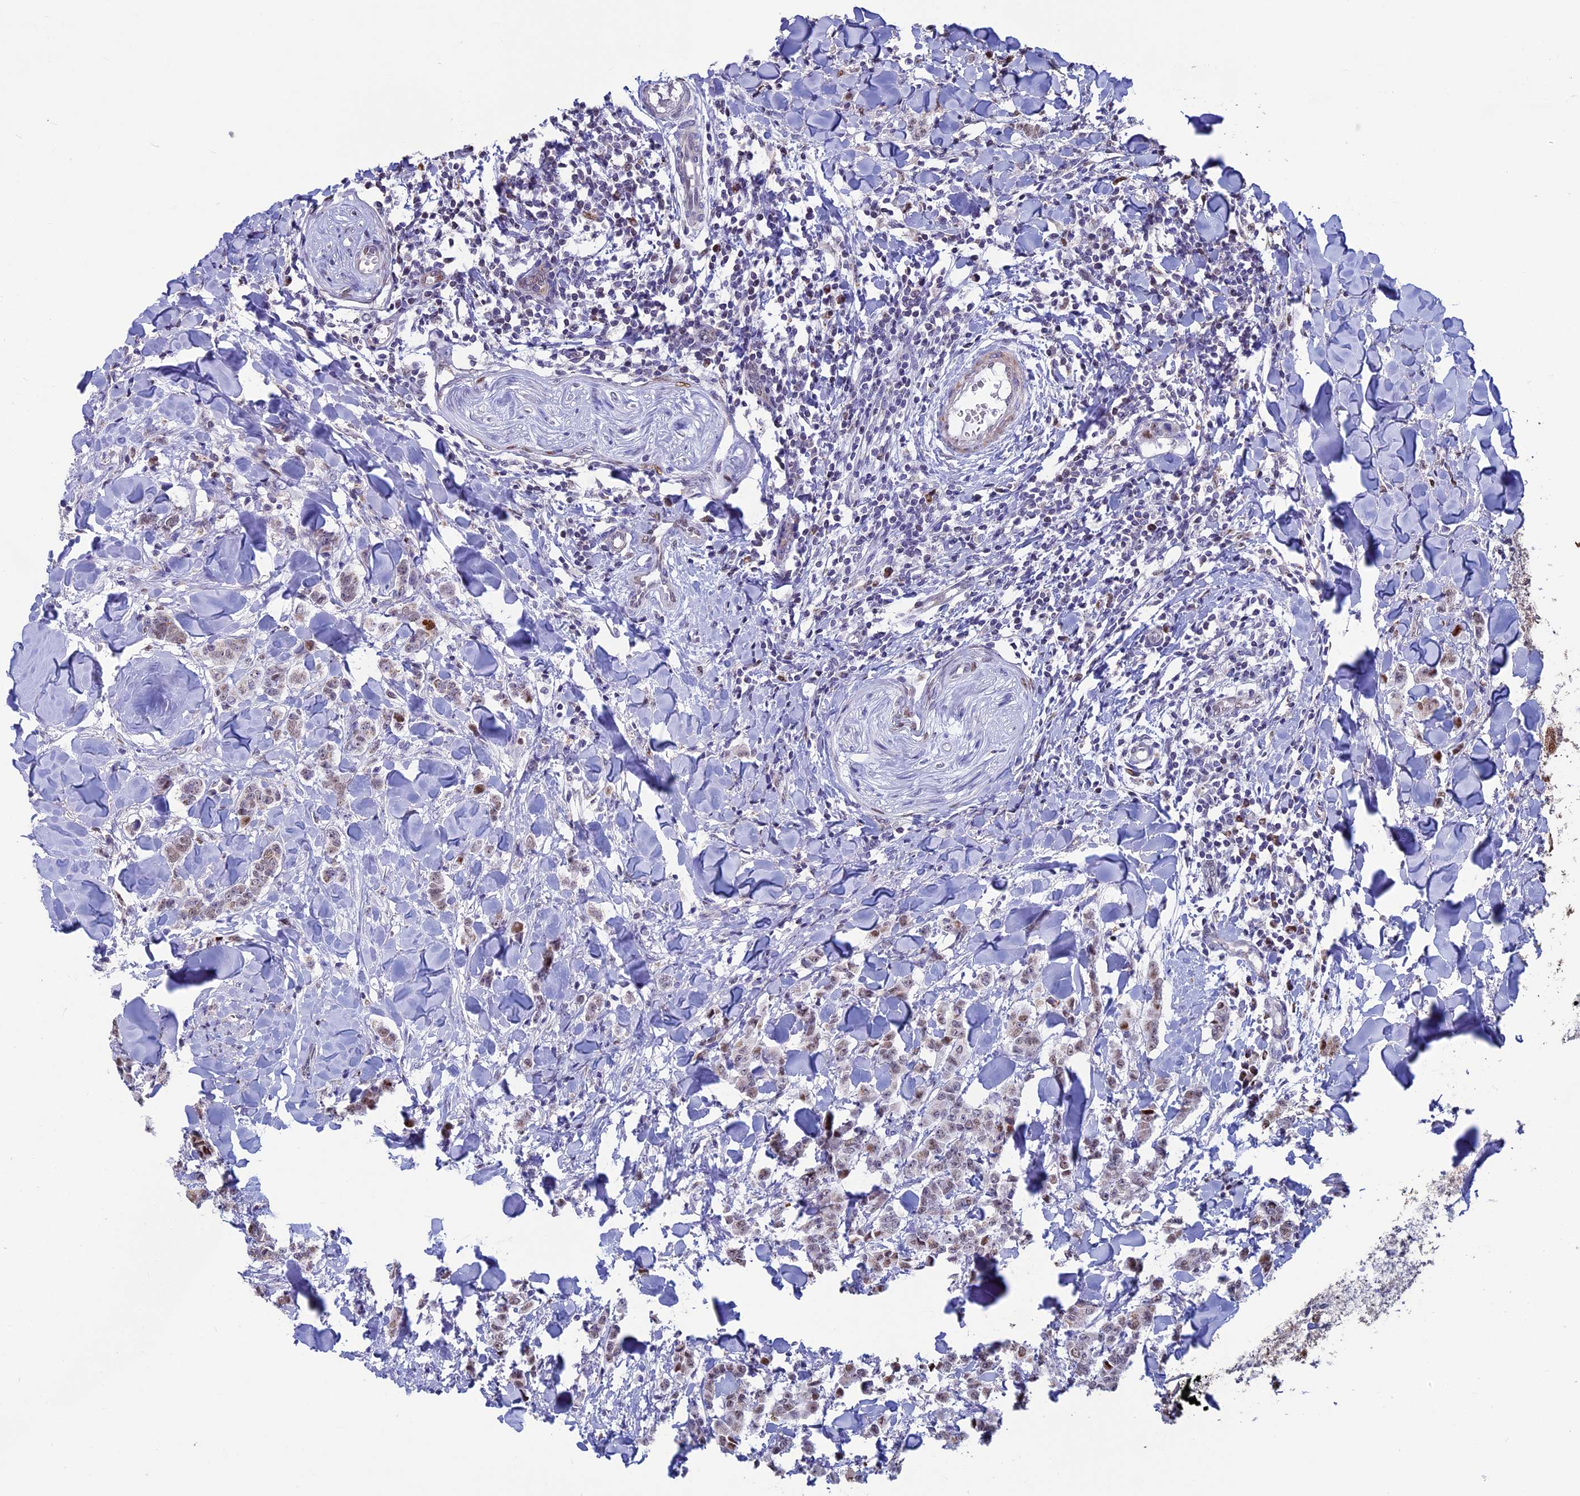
{"staining": {"intensity": "moderate", "quantity": "<25%", "location": "nuclear"}, "tissue": "breast cancer", "cell_type": "Tumor cells", "image_type": "cancer", "snomed": [{"axis": "morphology", "description": "Duct carcinoma"}, {"axis": "topography", "description": "Breast"}], "caption": "Immunohistochemistry (IHC) photomicrograph of neoplastic tissue: human breast intraductal carcinoma stained using immunohistochemistry (IHC) reveals low levels of moderate protein expression localized specifically in the nuclear of tumor cells, appearing as a nuclear brown color.", "gene": "ACSS1", "patient": {"sex": "female", "age": 40}}